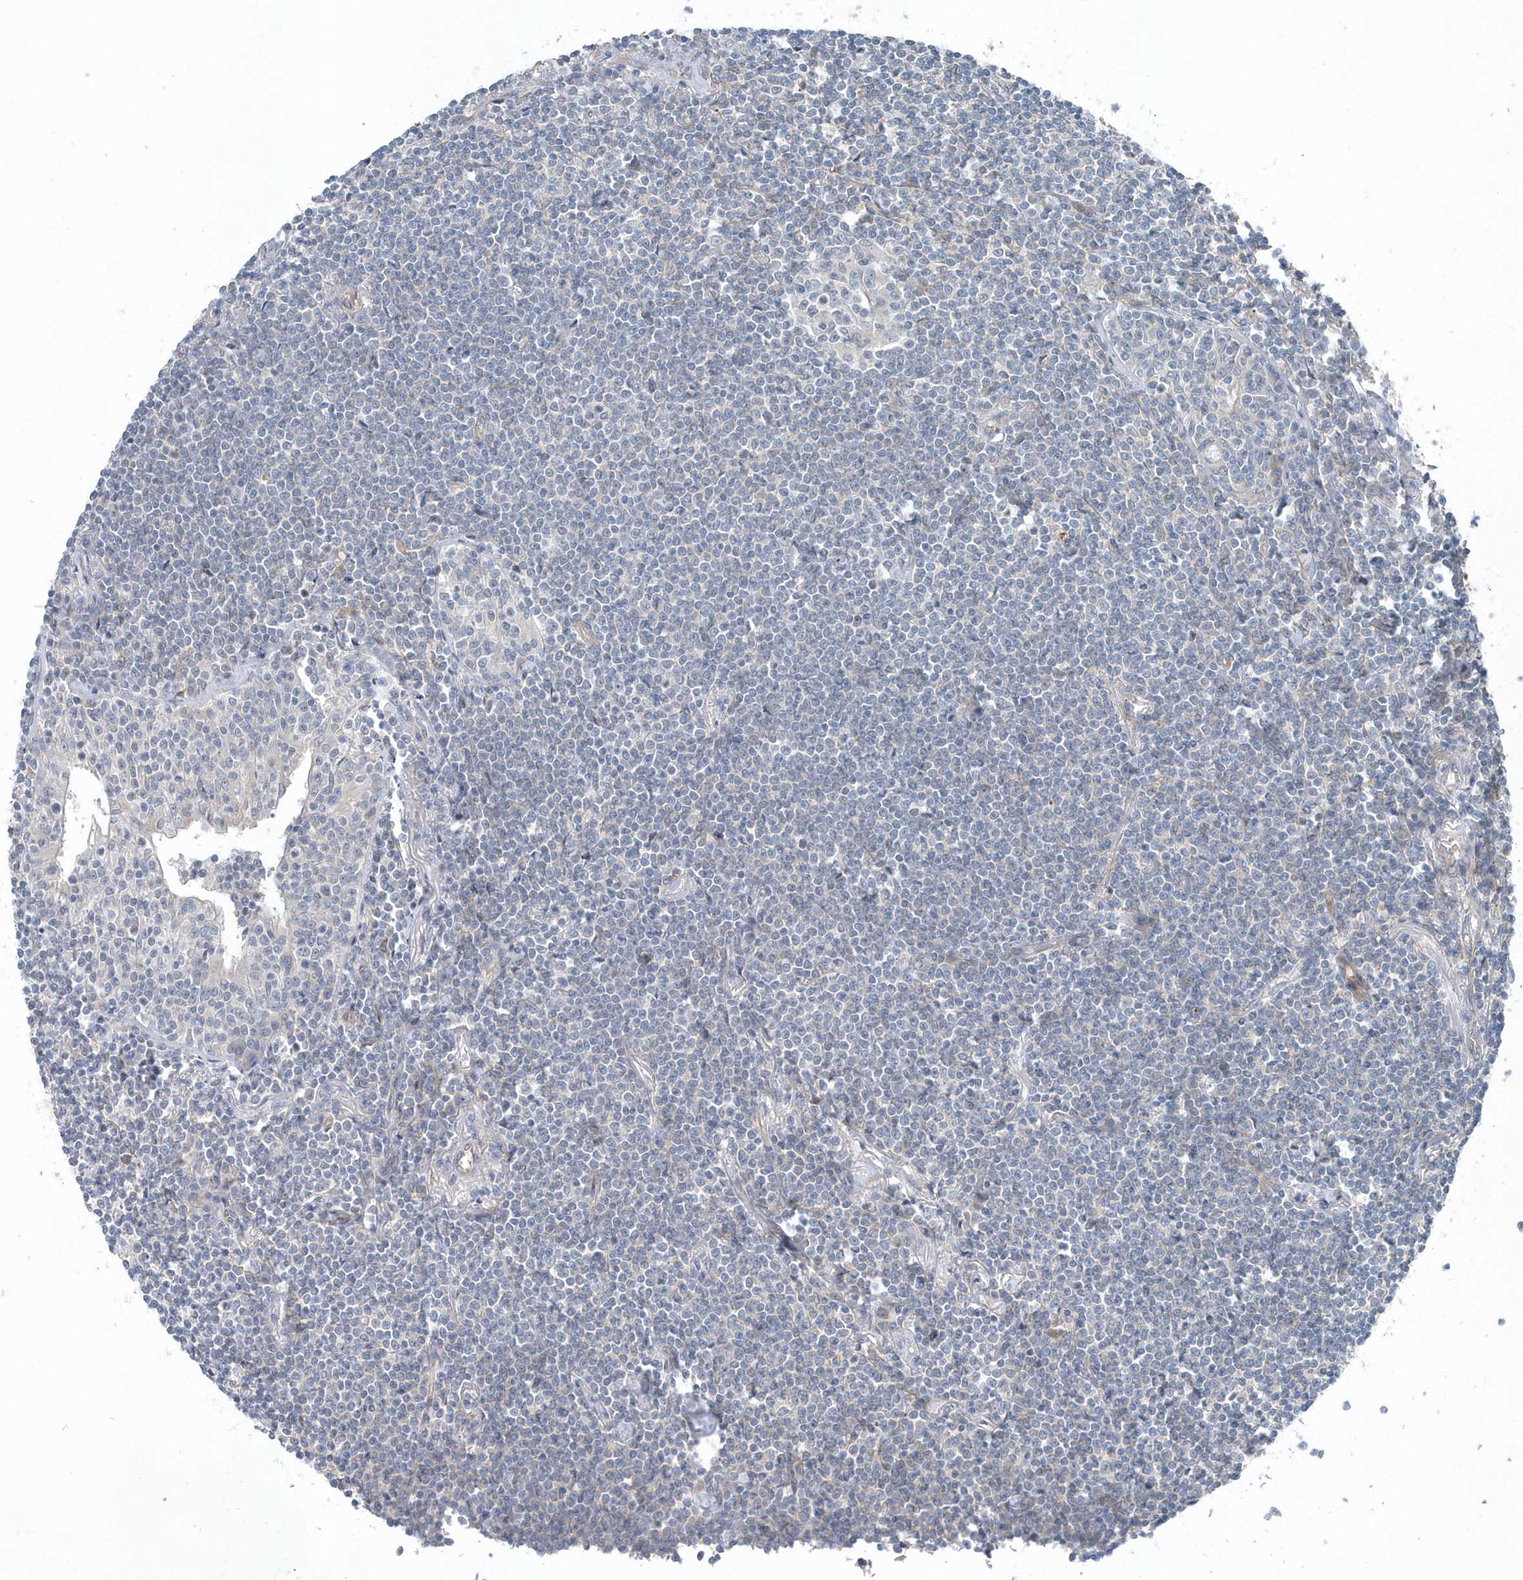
{"staining": {"intensity": "negative", "quantity": "none", "location": "none"}, "tissue": "lymphoma", "cell_type": "Tumor cells", "image_type": "cancer", "snomed": [{"axis": "morphology", "description": "Malignant lymphoma, non-Hodgkin's type, Low grade"}, {"axis": "topography", "description": "Lung"}], "caption": "Photomicrograph shows no significant protein positivity in tumor cells of lymphoma. (DAB (3,3'-diaminobenzidine) immunohistochemistry, high magnification).", "gene": "MCC", "patient": {"sex": "female", "age": 71}}